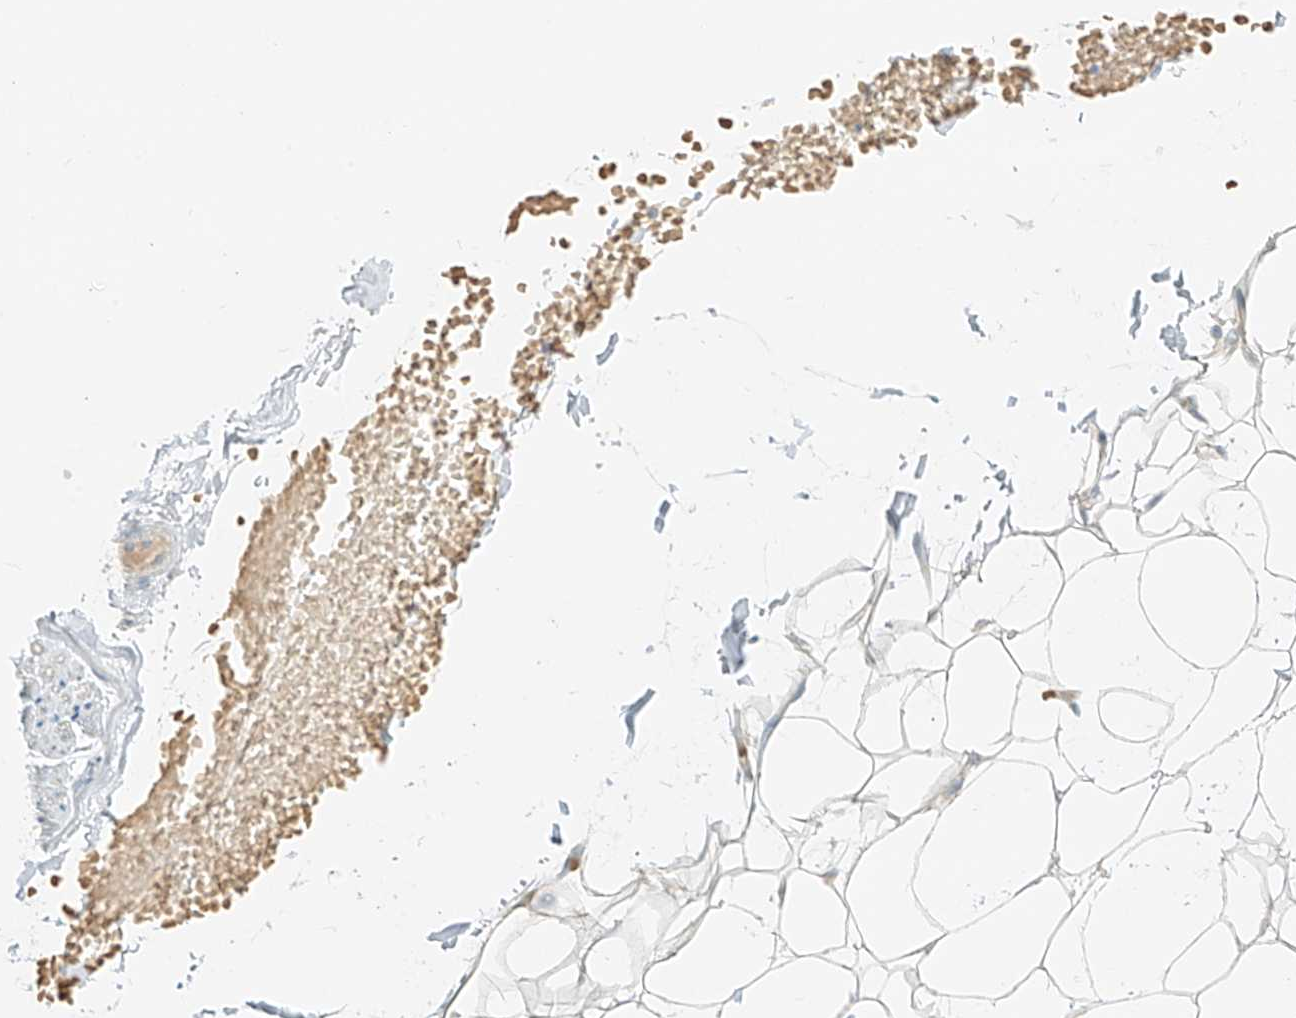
{"staining": {"intensity": "negative", "quantity": "none", "location": "none"}, "tissue": "adipose tissue", "cell_type": "Adipocytes", "image_type": "normal", "snomed": [{"axis": "morphology", "description": "Normal tissue, NOS"}, {"axis": "topography", "description": "Breast"}], "caption": "A high-resolution photomicrograph shows IHC staining of benign adipose tissue, which reveals no significant staining in adipocytes. The staining is performed using DAB (3,3'-diaminobenzidine) brown chromogen with nuclei counter-stained in using hematoxylin.", "gene": "TMEM87B", "patient": {"sex": "female", "age": 23}}